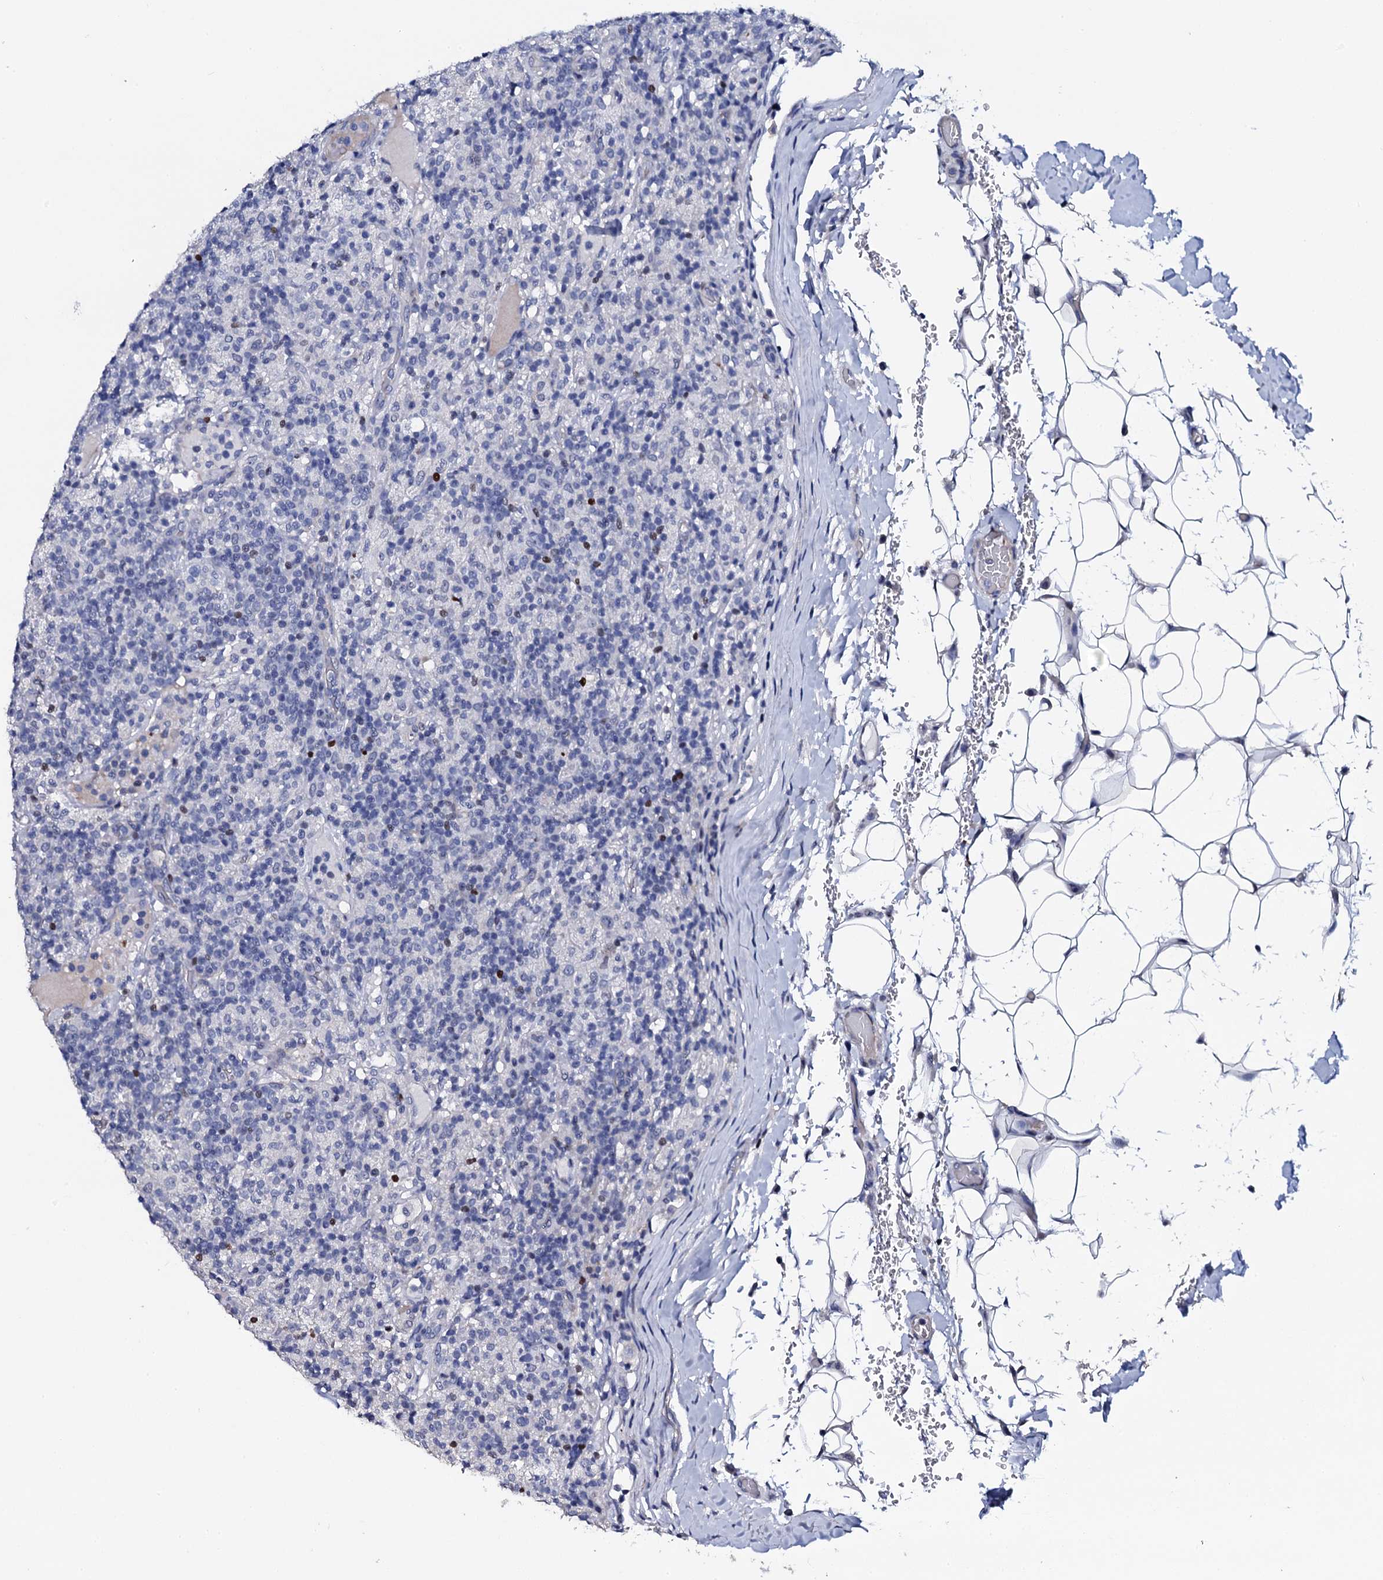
{"staining": {"intensity": "negative", "quantity": "none", "location": "none"}, "tissue": "lymphoma", "cell_type": "Tumor cells", "image_type": "cancer", "snomed": [{"axis": "morphology", "description": "Hodgkin's disease, NOS"}, {"axis": "topography", "description": "Lymph node"}], "caption": "DAB immunohistochemical staining of human lymphoma reveals no significant expression in tumor cells.", "gene": "NPM2", "patient": {"sex": "male", "age": 70}}